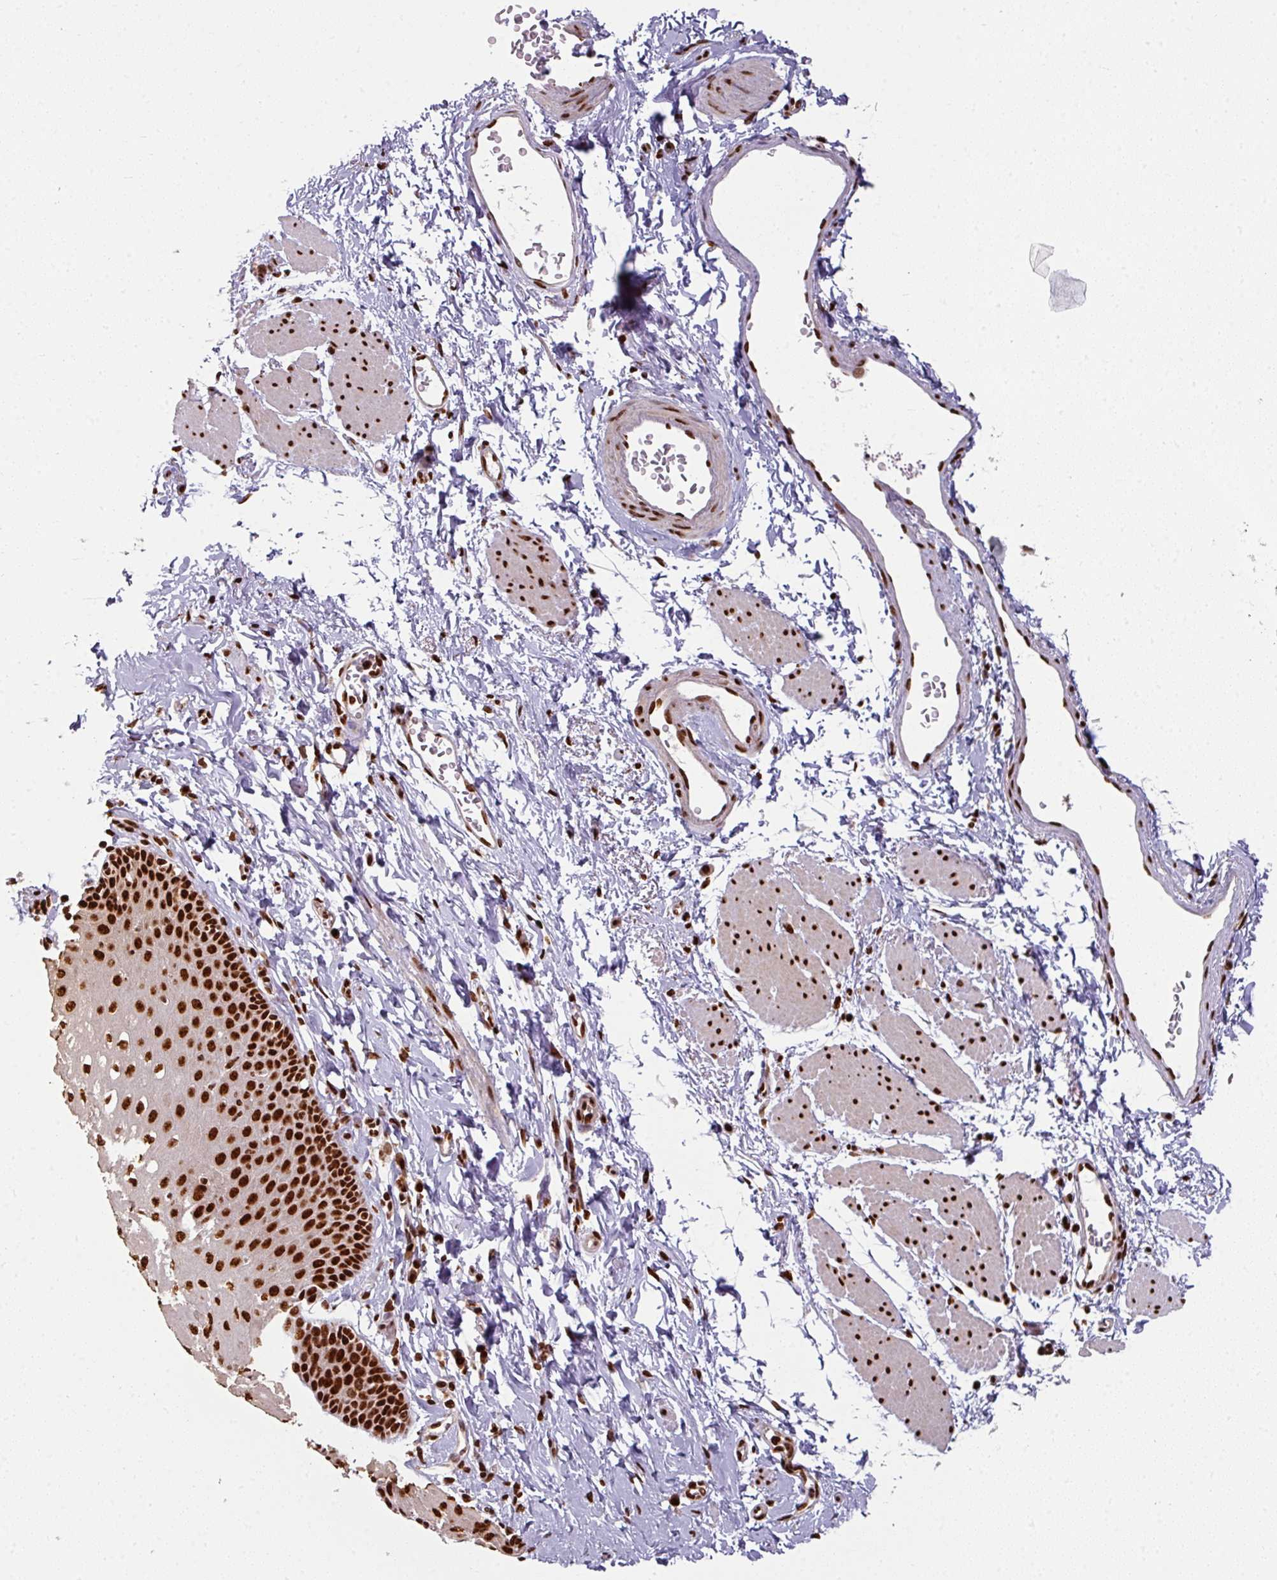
{"staining": {"intensity": "strong", "quantity": ">75%", "location": "nuclear"}, "tissue": "esophagus", "cell_type": "Squamous epithelial cells", "image_type": "normal", "snomed": [{"axis": "morphology", "description": "Normal tissue, NOS"}, {"axis": "topography", "description": "Esophagus"}], "caption": "Immunohistochemical staining of unremarkable esophagus reveals strong nuclear protein staining in approximately >75% of squamous epithelial cells.", "gene": "SIK3", "patient": {"sex": "male", "age": 70}}